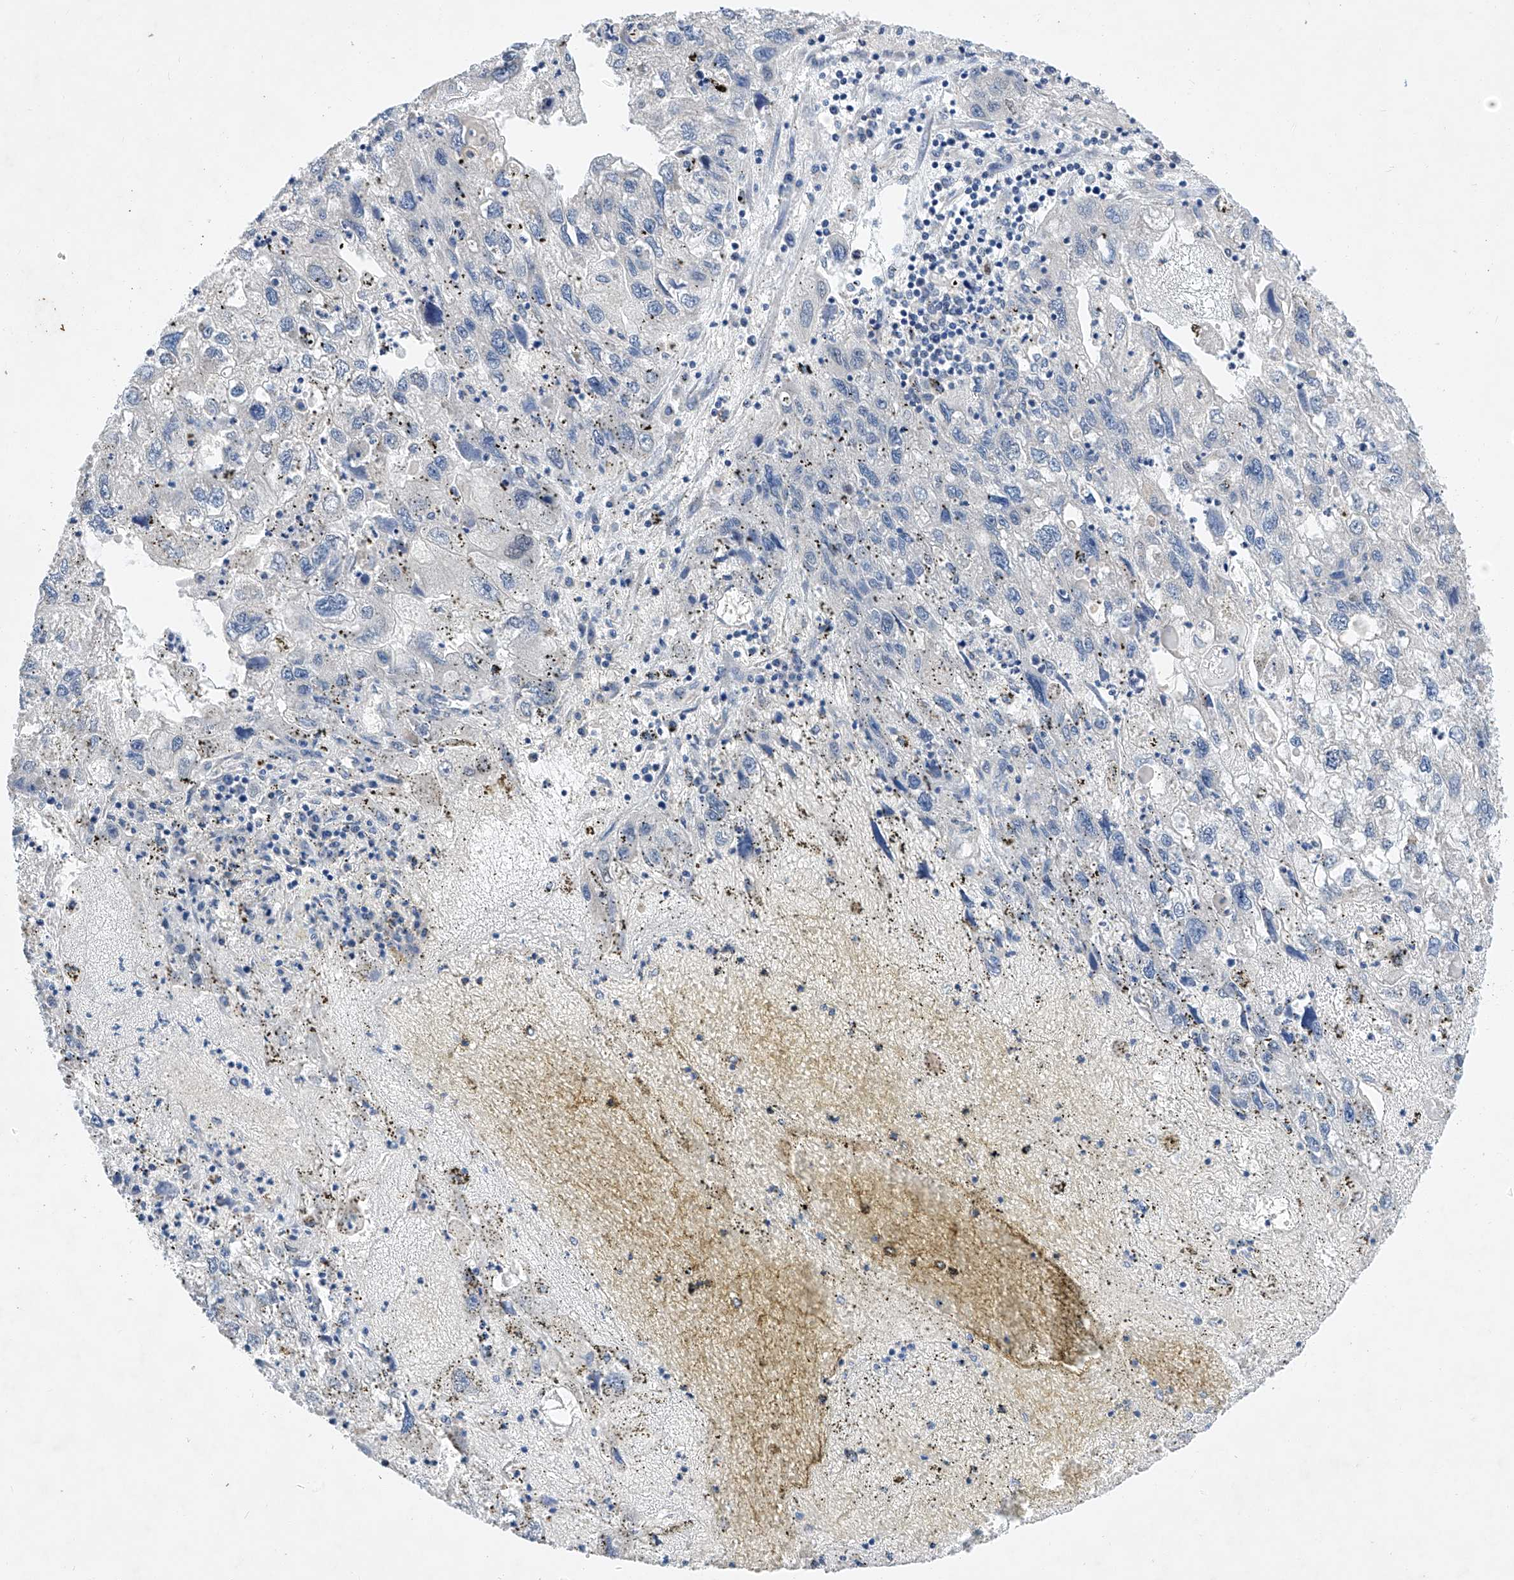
{"staining": {"intensity": "negative", "quantity": "none", "location": "none"}, "tissue": "endometrial cancer", "cell_type": "Tumor cells", "image_type": "cancer", "snomed": [{"axis": "morphology", "description": "Adenocarcinoma, NOS"}, {"axis": "topography", "description": "Endometrium"}], "caption": "IHC photomicrograph of endometrial adenocarcinoma stained for a protein (brown), which demonstrates no staining in tumor cells. Brightfield microscopy of immunohistochemistry (IHC) stained with DAB (brown) and hematoxylin (blue), captured at high magnification.", "gene": "C6orf118", "patient": {"sex": "female", "age": 49}}